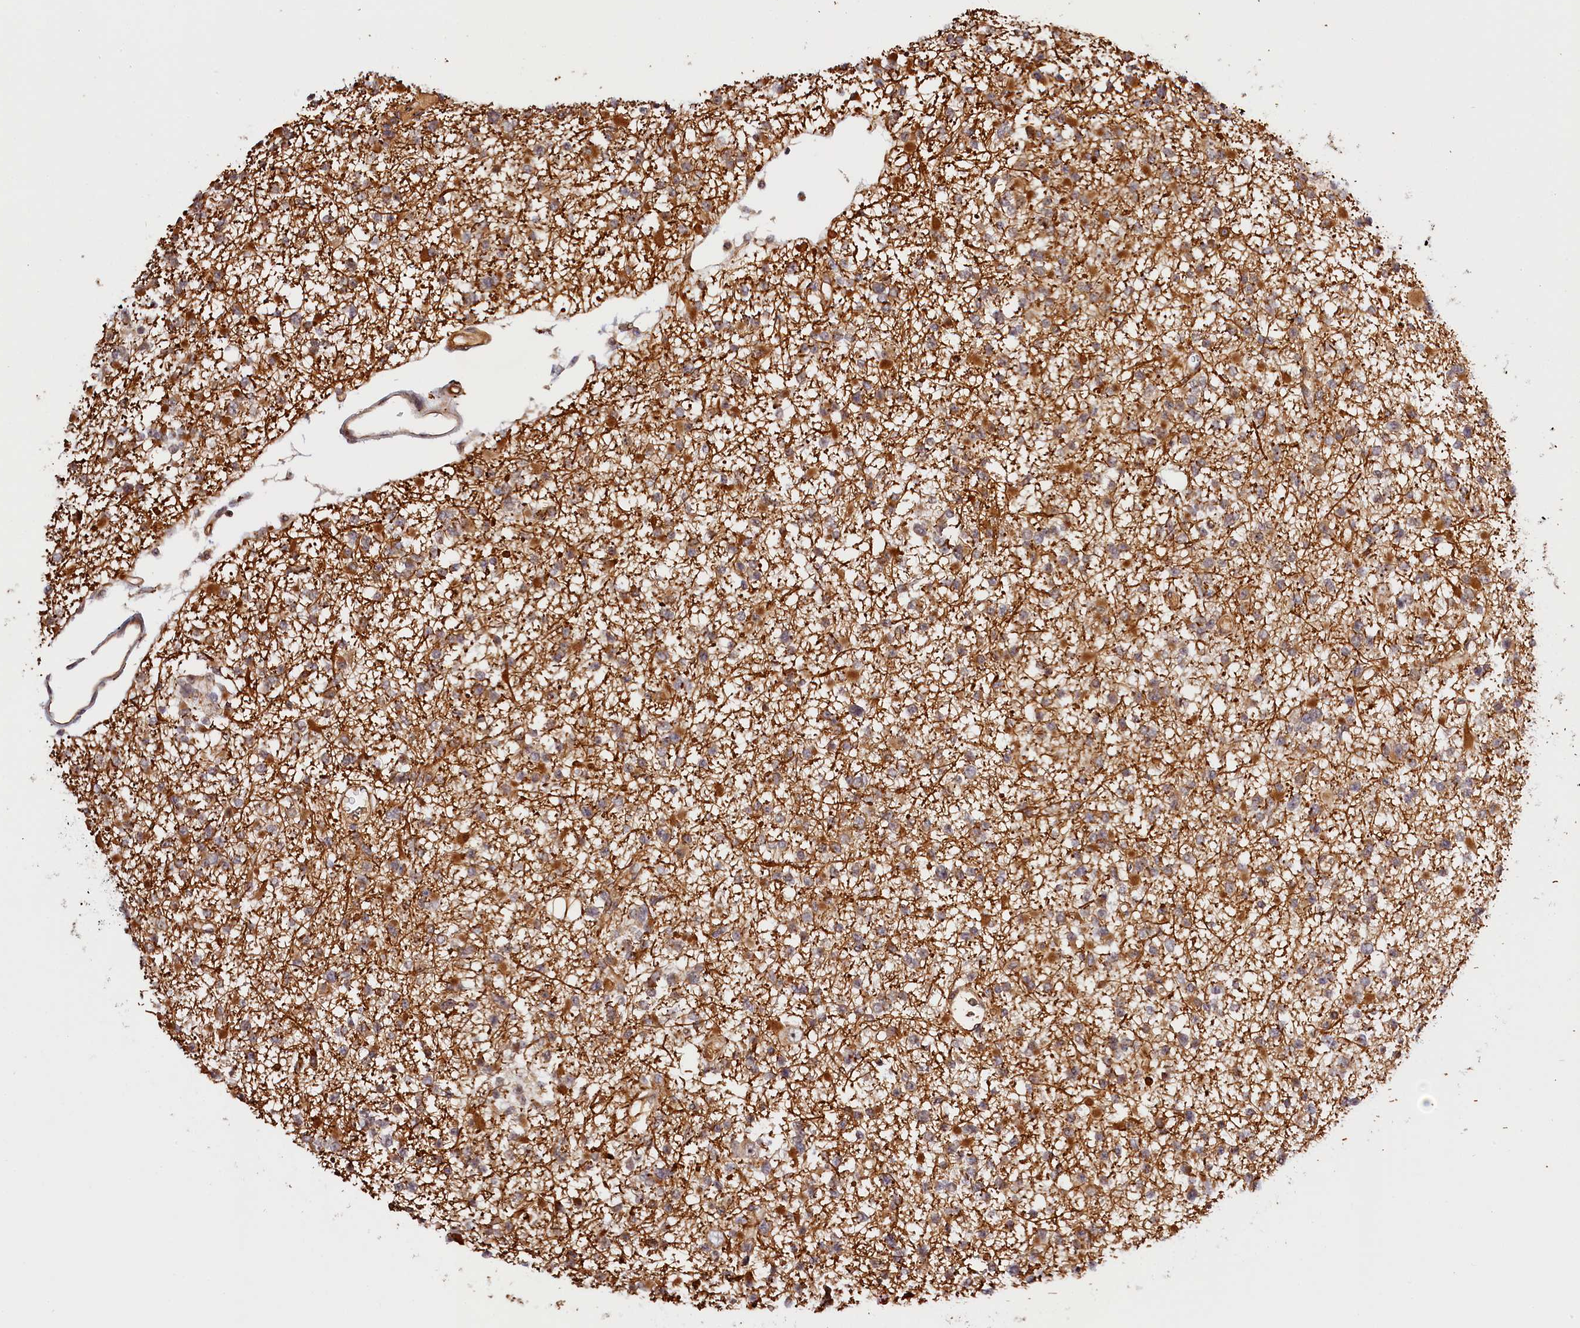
{"staining": {"intensity": "moderate", "quantity": ">75%", "location": "cytoplasmic/membranous"}, "tissue": "glioma", "cell_type": "Tumor cells", "image_type": "cancer", "snomed": [{"axis": "morphology", "description": "Glioma, malignant, Low grade"}, {"axis": "topography", "description": "Brain"}], "caption": "This is a histology image of IHC staining of low-grade glioma (malignant), which shows moderate staining in the cytoplasmic/membranous of tumor cells.", "gene": "ANKRD24", "patient": {"sex": "female", "age": 22}}